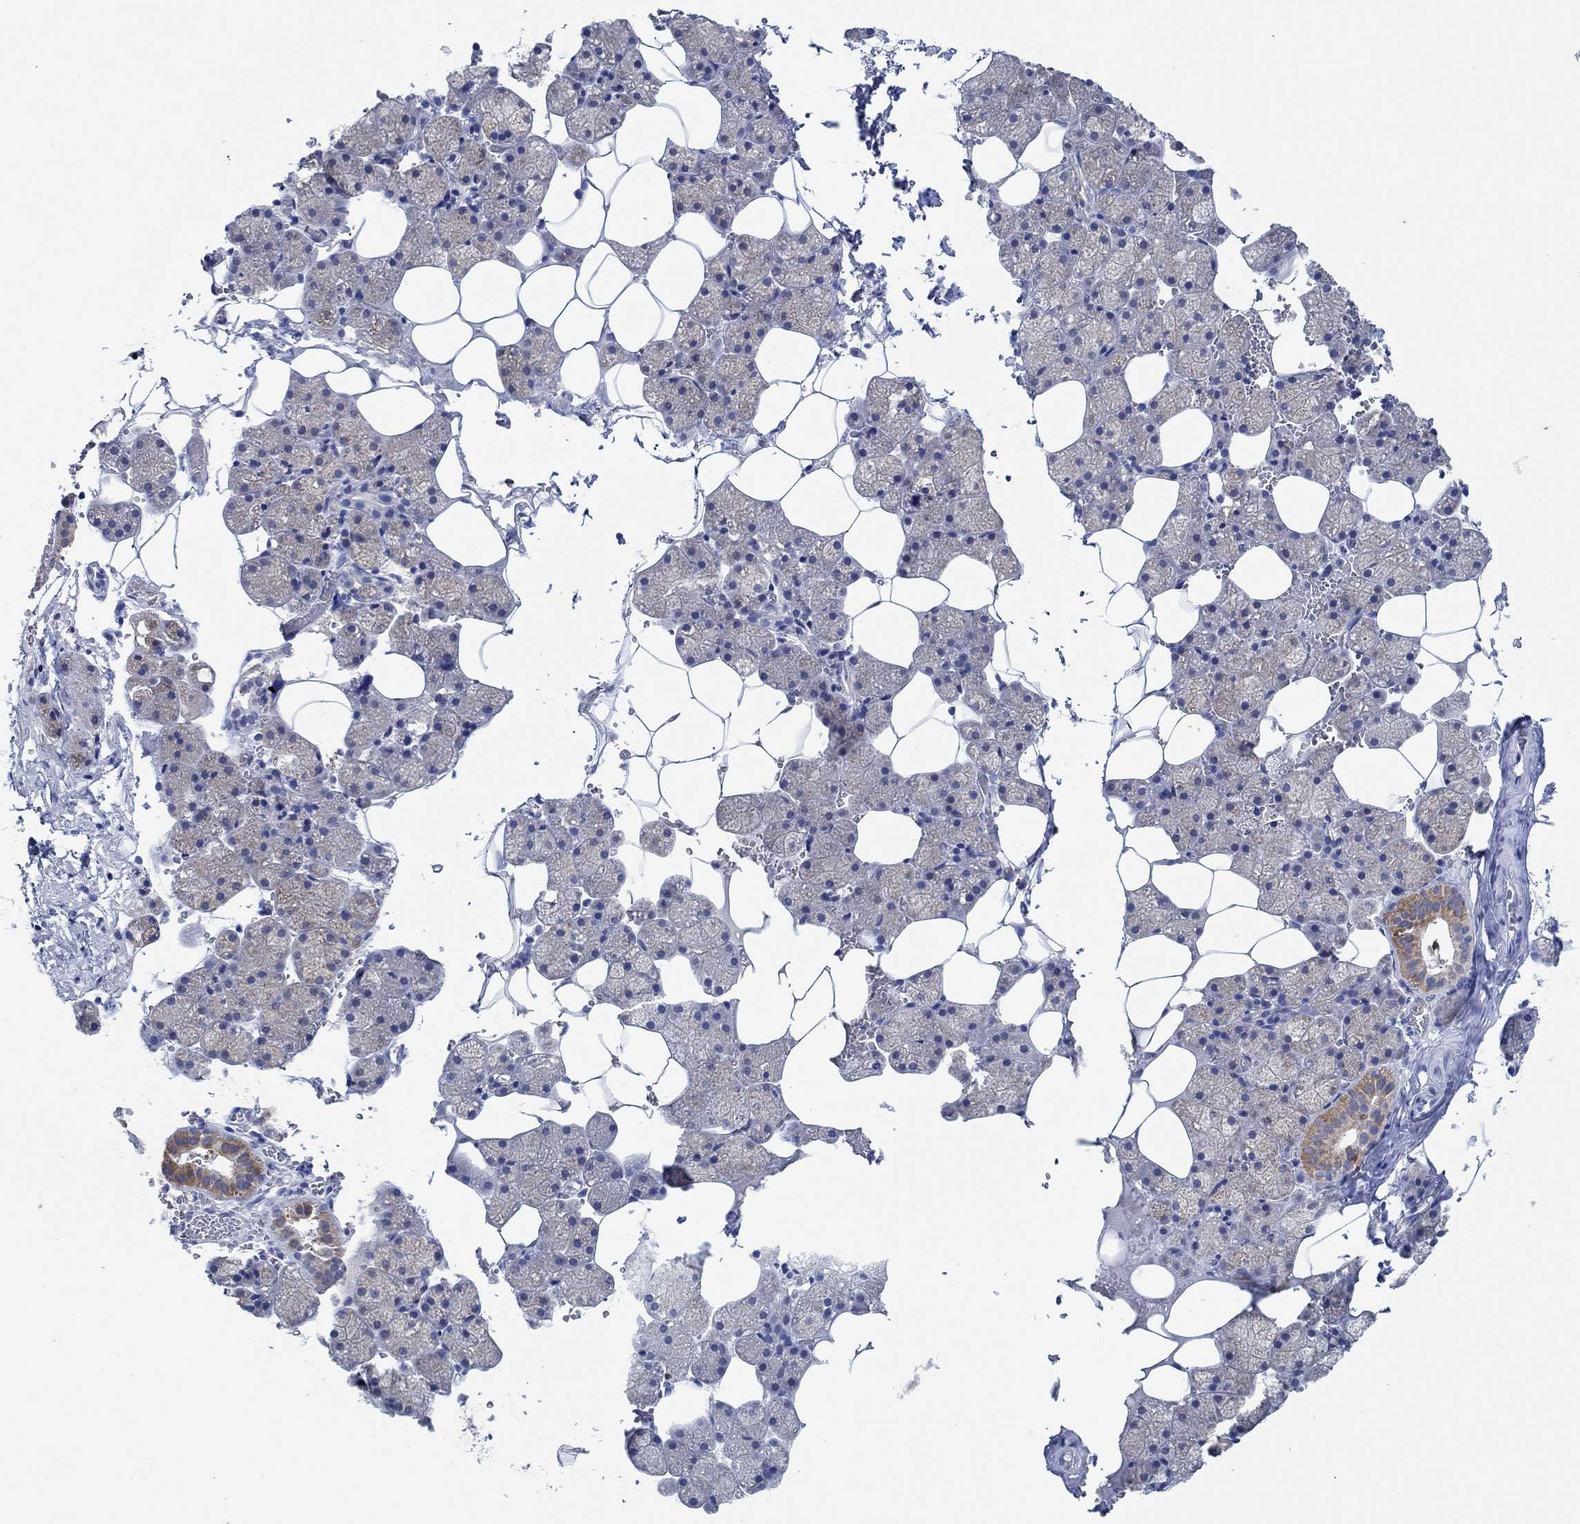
{"staining": {"intensity": "moderate", "quantity": "<25%", "location": "cytoplasmic/membranous"}, "tissue": "salivary gland", "cell_type": "Glandular cells", "image_type": "normal", "snomed": [{"axis": "morphology", "description": "Normal tissue, NOS"}, {"axis": "topography", "description": "Salivary gland"}], "caption": "Salivary gland stained with immunohistochemistry reveals moderate cytoplasmic/membranous staining in about <25% of glandular cells.", "gene": "CPM", "patient": {"sex": "male", "age": 38}}